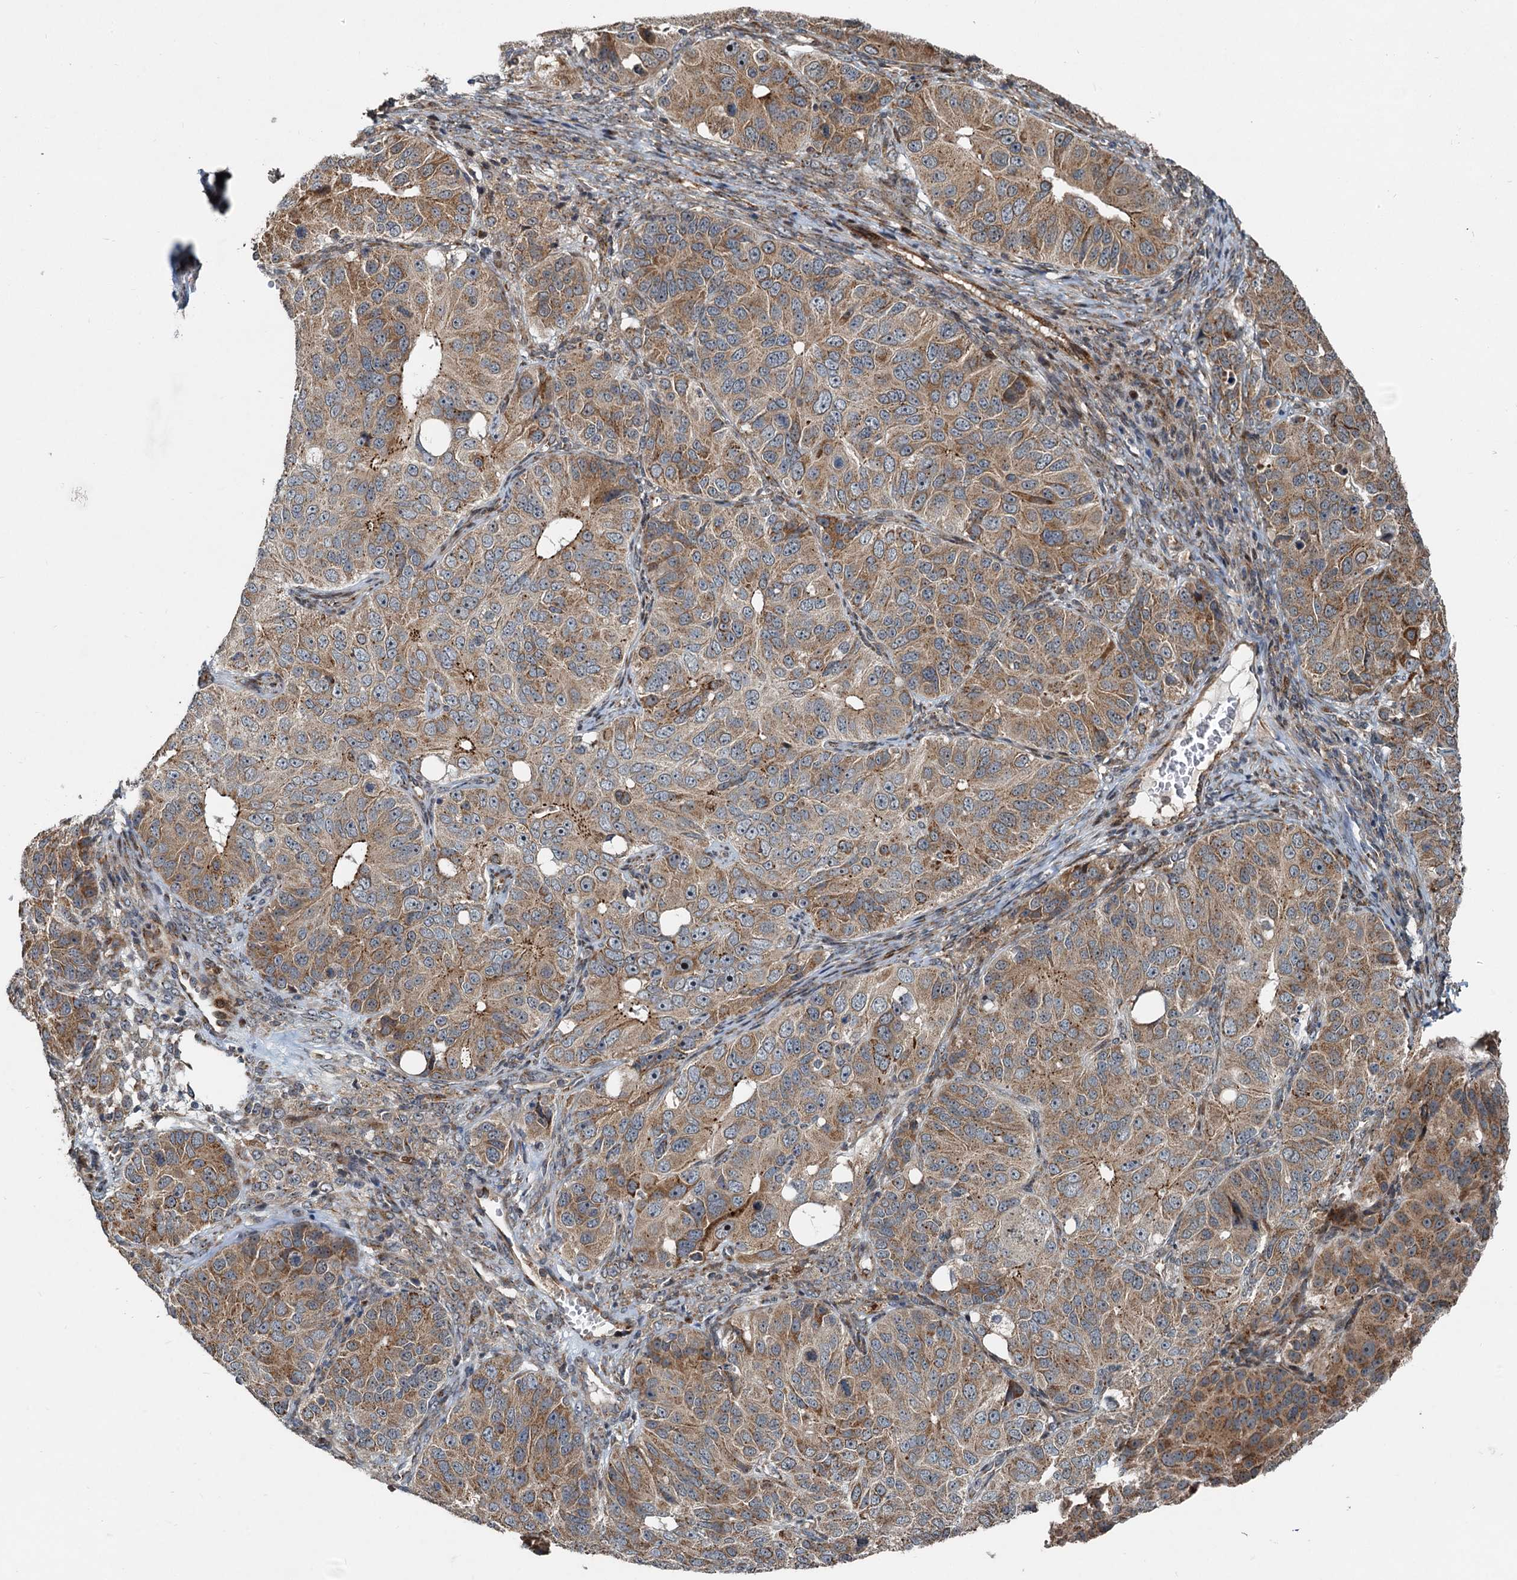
{"staining": {"intensity": "moderate", "quantity": ">75%", "location": "cytoplasmic/membranous"}, "tissue": "ovarian cancer", "cell_type": "Tumor cells", "image_type": "cancer", "snomed": [{"axis": "morphology", "description": "Carcinoma, endometroid"}, {"axis": "topography", "description": "Ovary"}], "caption": "Protein staining exhibits moderate cytoplasmic/membranous expression in about >75% of tumor cells in endometroid carcinoma (ovarian). The protein of interest is stained brown, and the nuclei are stained in blue (DAB IHC with brightfield microscopy, high magnification).", "gene": "CEP68", "patient": {"sex": "female", "age": 51}}